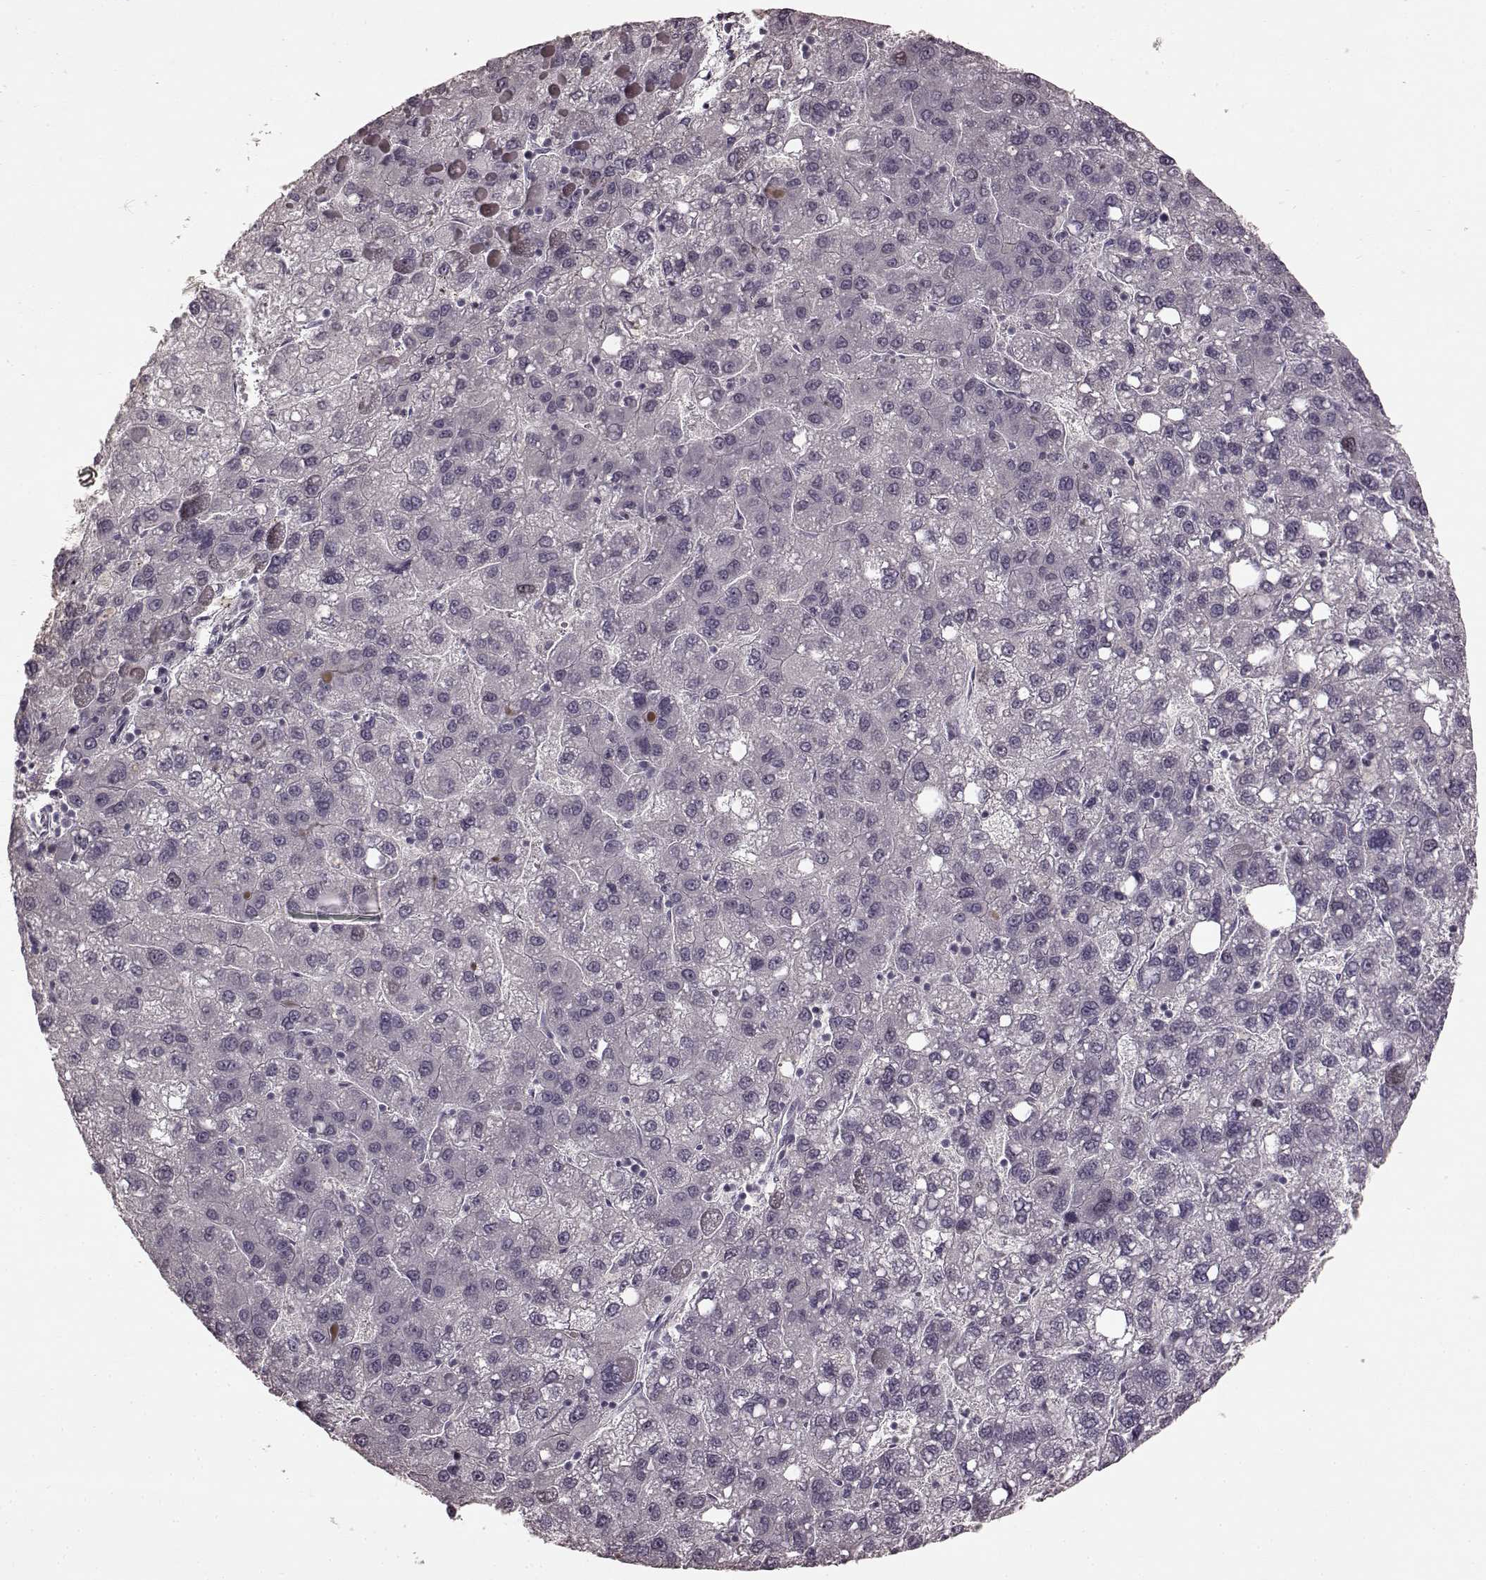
{"staining": {"intensity": "negative", "quantity": "none", "location": "none"}, "tissue": "liver cancer", "cell_type": "Tumor cells", "image_type": "cancer", "snomed": [{"axis": "morphology", "description": "Carcinoma, Hepatocellular, NOS"}, {"axis": "topography", "description": "Liver"}], "caption": "DAB (3,3'-diaminobenzidine) immunohistochemical staining of human liver cancer (hepatocellular carcinoma) reveals no significant staining in tumor cells.", "gene": "CCNA2", "patient": {"sex": "female", "age": 82}}